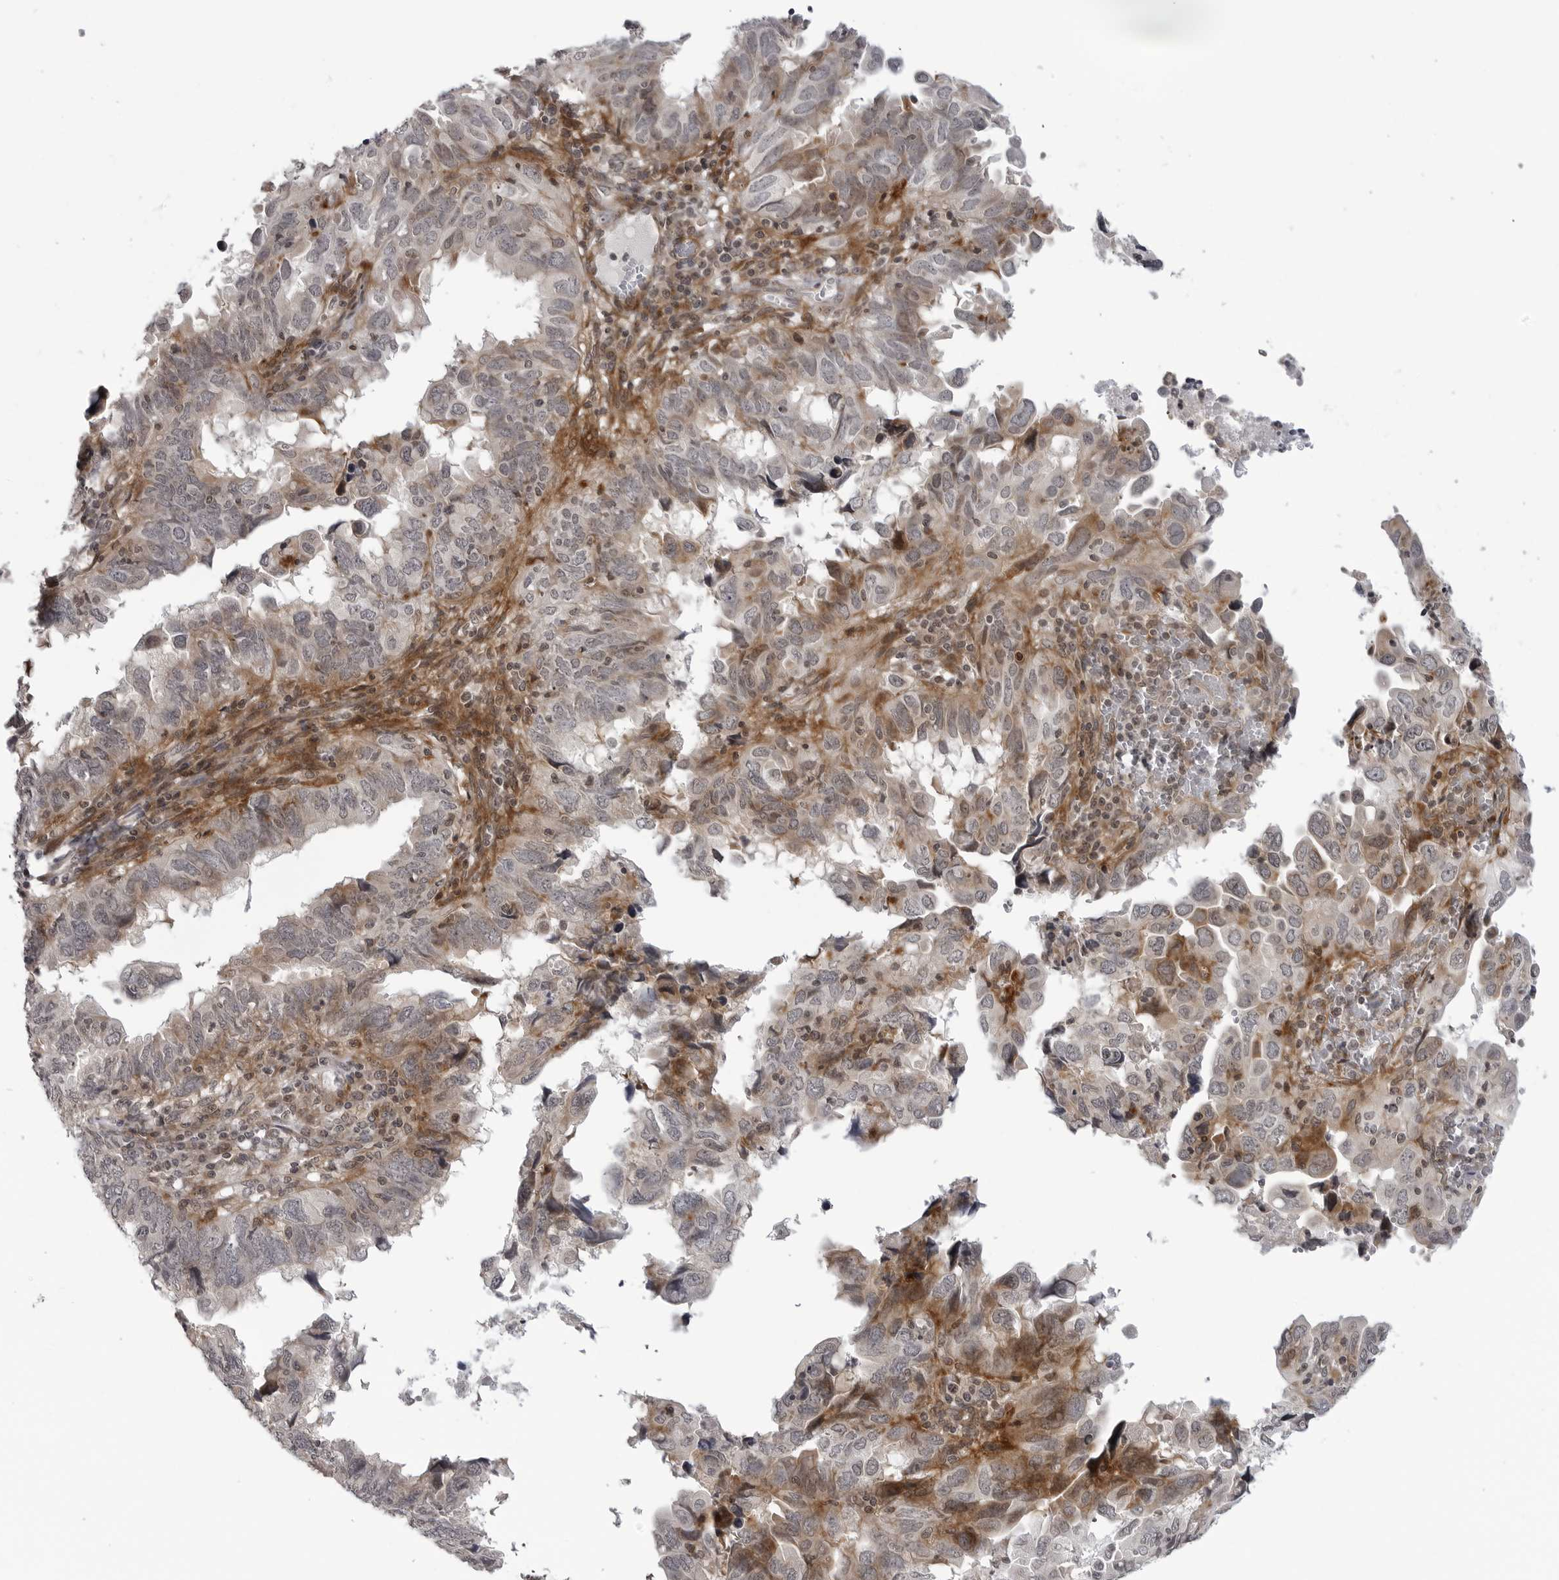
{"staining": {"intensity": "moderate", "quantity": "<25%", "location": "cytoplasmic/membranous"}, "tissue": "endometrial cancer", "cell_type": "Tumor cells", "image_type": "cancer", "snomed": [{"axis": "morphology", "description": "Adenocarcinoma, NOS"}, {"axis": "topography", "description": "Uterus"}], "caption": "DAB immunohistochemical staining of human endometrial adenocarcinoma exhibits moderate cytoplasmic/membranous protein positivity in approximately <25% of tumor cells.", "gene": "ADAMTS5", "patient": {"sex": "female", "age": 77}}